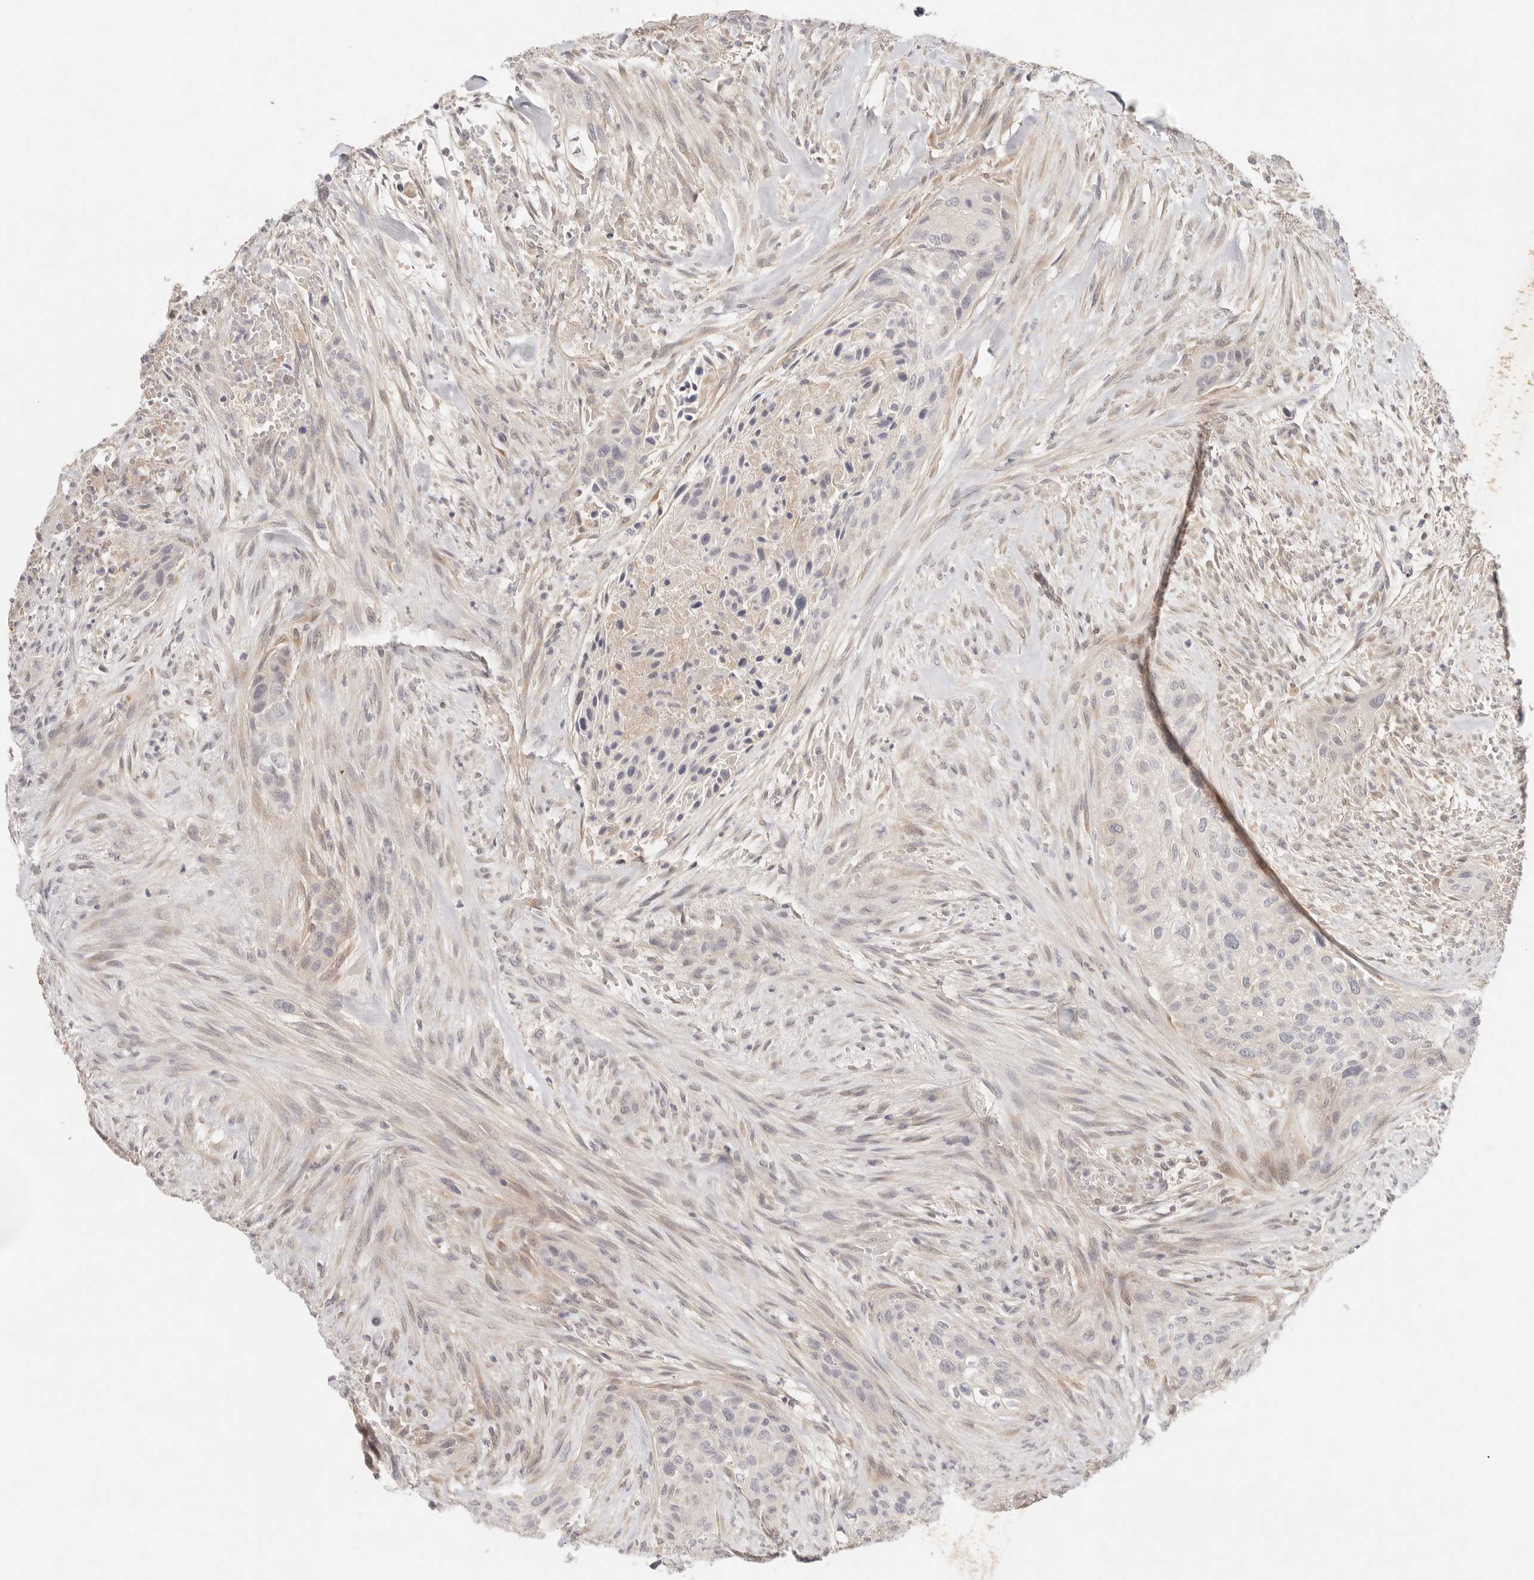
{"staining": {"intensity": "weak", "quantity": "<25%", "location": "cytoplasmic/membranous"}, "tissue": "urothelial cancer", "cell_type": "Tumor cells", "image_type": "cancer", "snomed": [{"axis": "morphology", "description": "Urothelial carcinoma, High grade"}, {"axis": "topography", "description": "Urinary bladder"}], "caption": "The histopathology image reveals no staining of tumor cells in urothelial carcinoma (high-grade). (DAB immunohistochemistry, high magnification).", "gene": "SPHK1", "patient": {"sex": "male", "age": 35}}